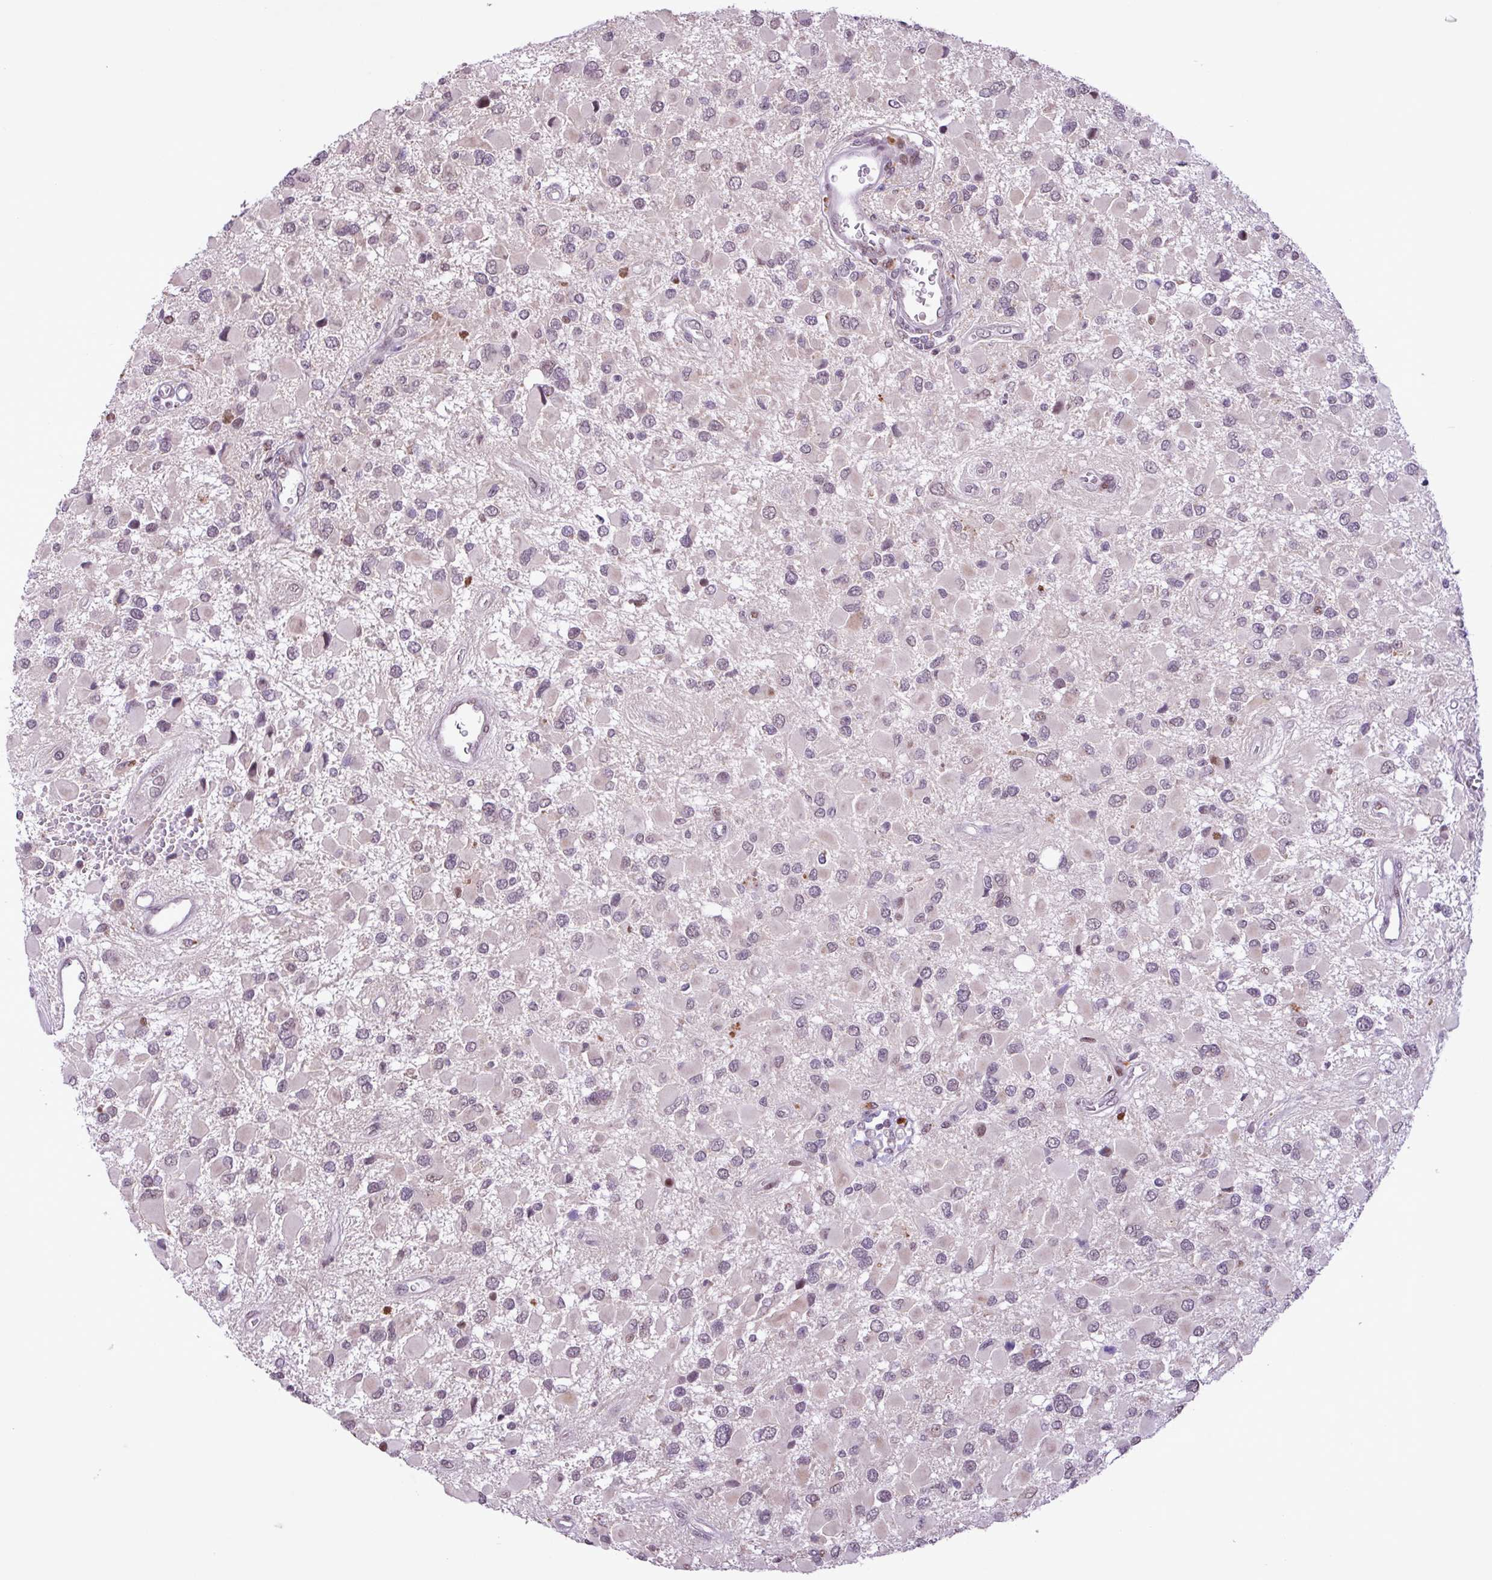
{"staining": {"intensity": "weak", "quantity": "<25%", "location": "nuclear"}, "tissue": "glioma", "cell_type": "Tumor cells", "image_type": "cancer", "snomed": [{"axis": "morphology", "description": "Glioma, malignant, High grade"}, {"axis": "topography", "description": "Brain"}], "caption": "Tumor cells are negative for protein expression in human glioma.", "gene": "ZNF354A", "patient": {"sex": "male", "age": 53}}